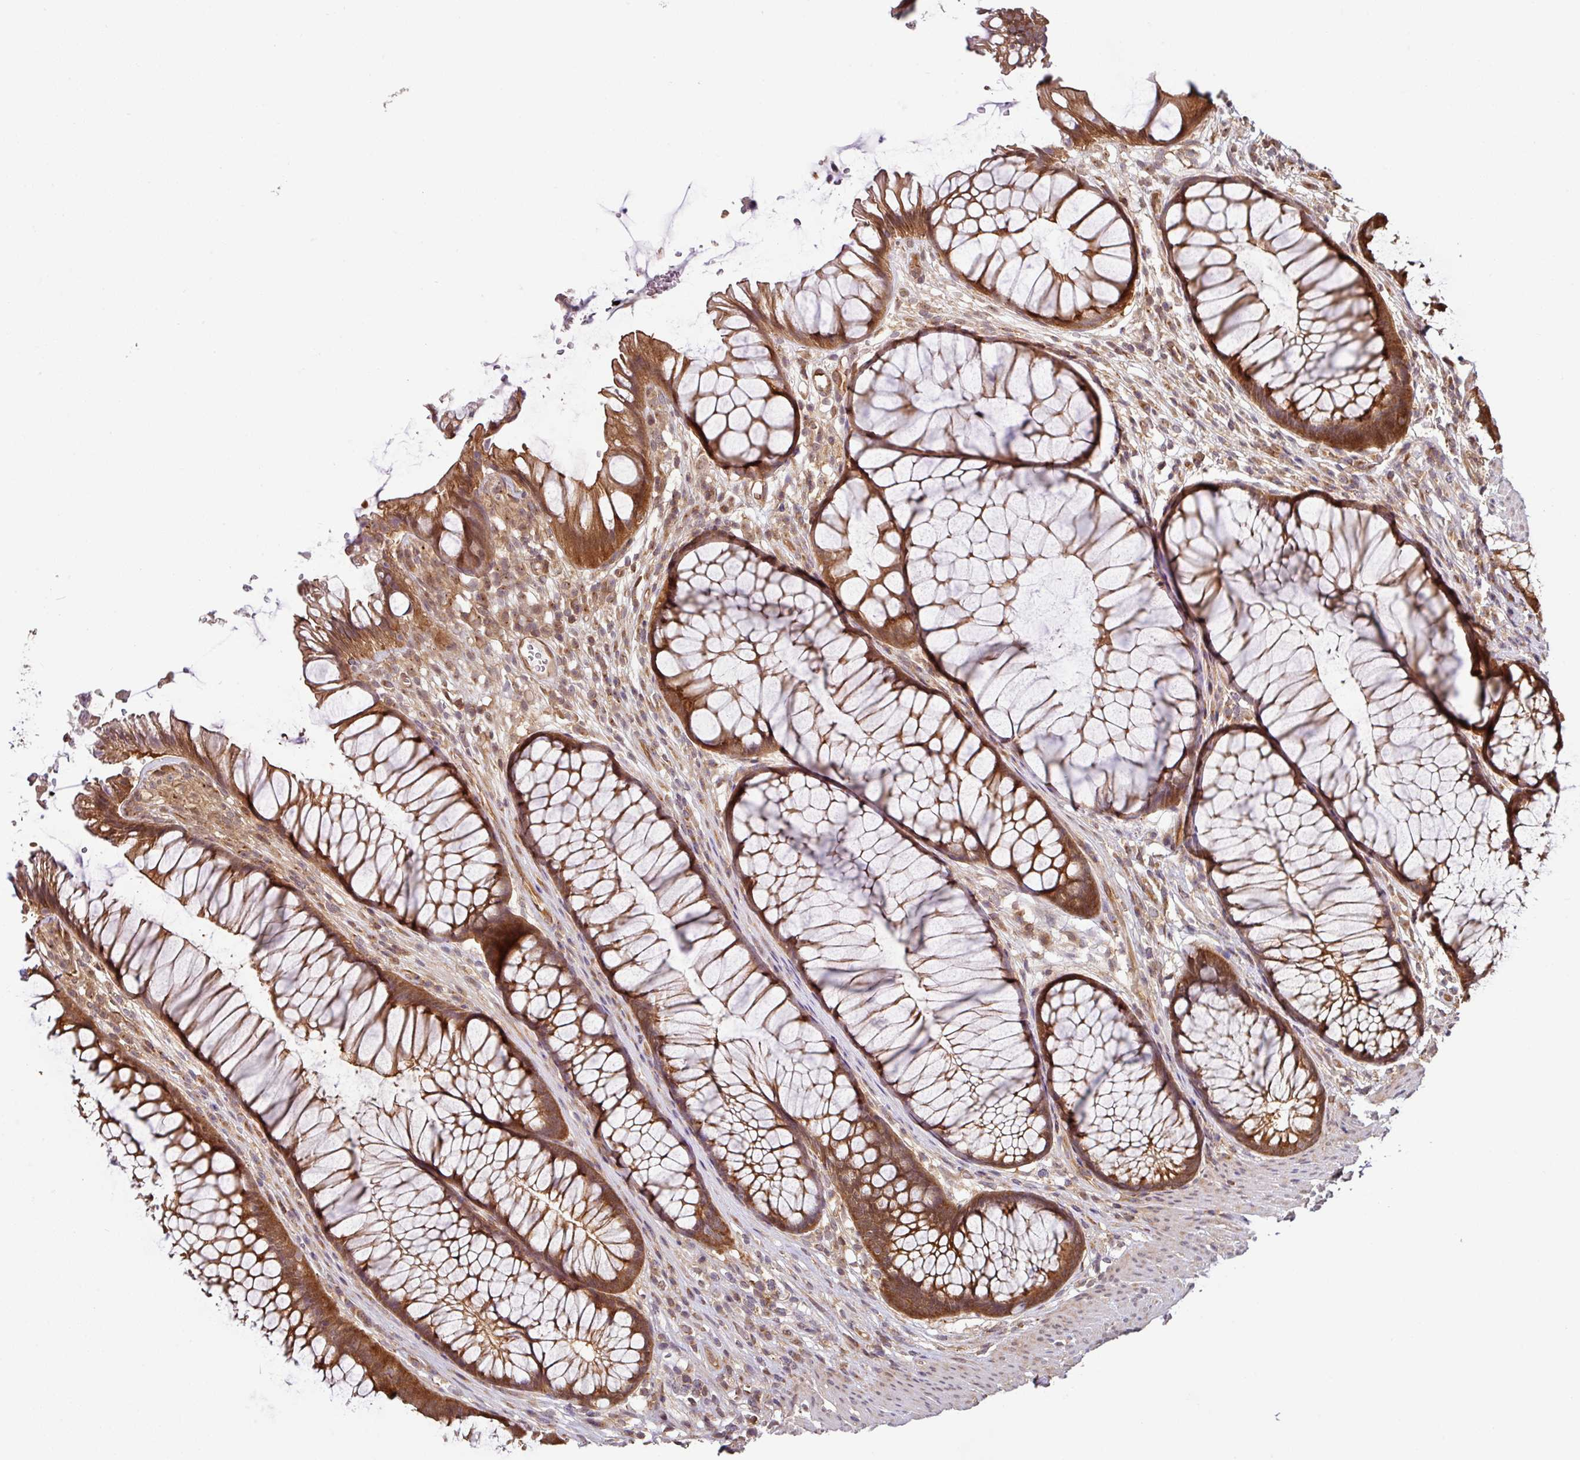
{"staining": {"intensity": "moderate", "quantity": ">75%", "location": "cytoplasmic/membranous,nuclear"}, "tissue": "rectum", "cell_type": "Glandular cells", "image_type": "normal", "snomed": [{"axis": "morphology", "description": "Normal tissue, NOS"}, {"axis": "topography", "description": "Smooth muscle"}, {"axis": "topography", "description": "Rectum"}], "caption": "A high-resolution image shows IHC staining of normal rectum, which demonstrates moderate cytoplasmic/membranous,nuclear positivity in about >75% of glandular cells.", "gene": "SHB", "patient": {"sex": "male", "age": 53}}